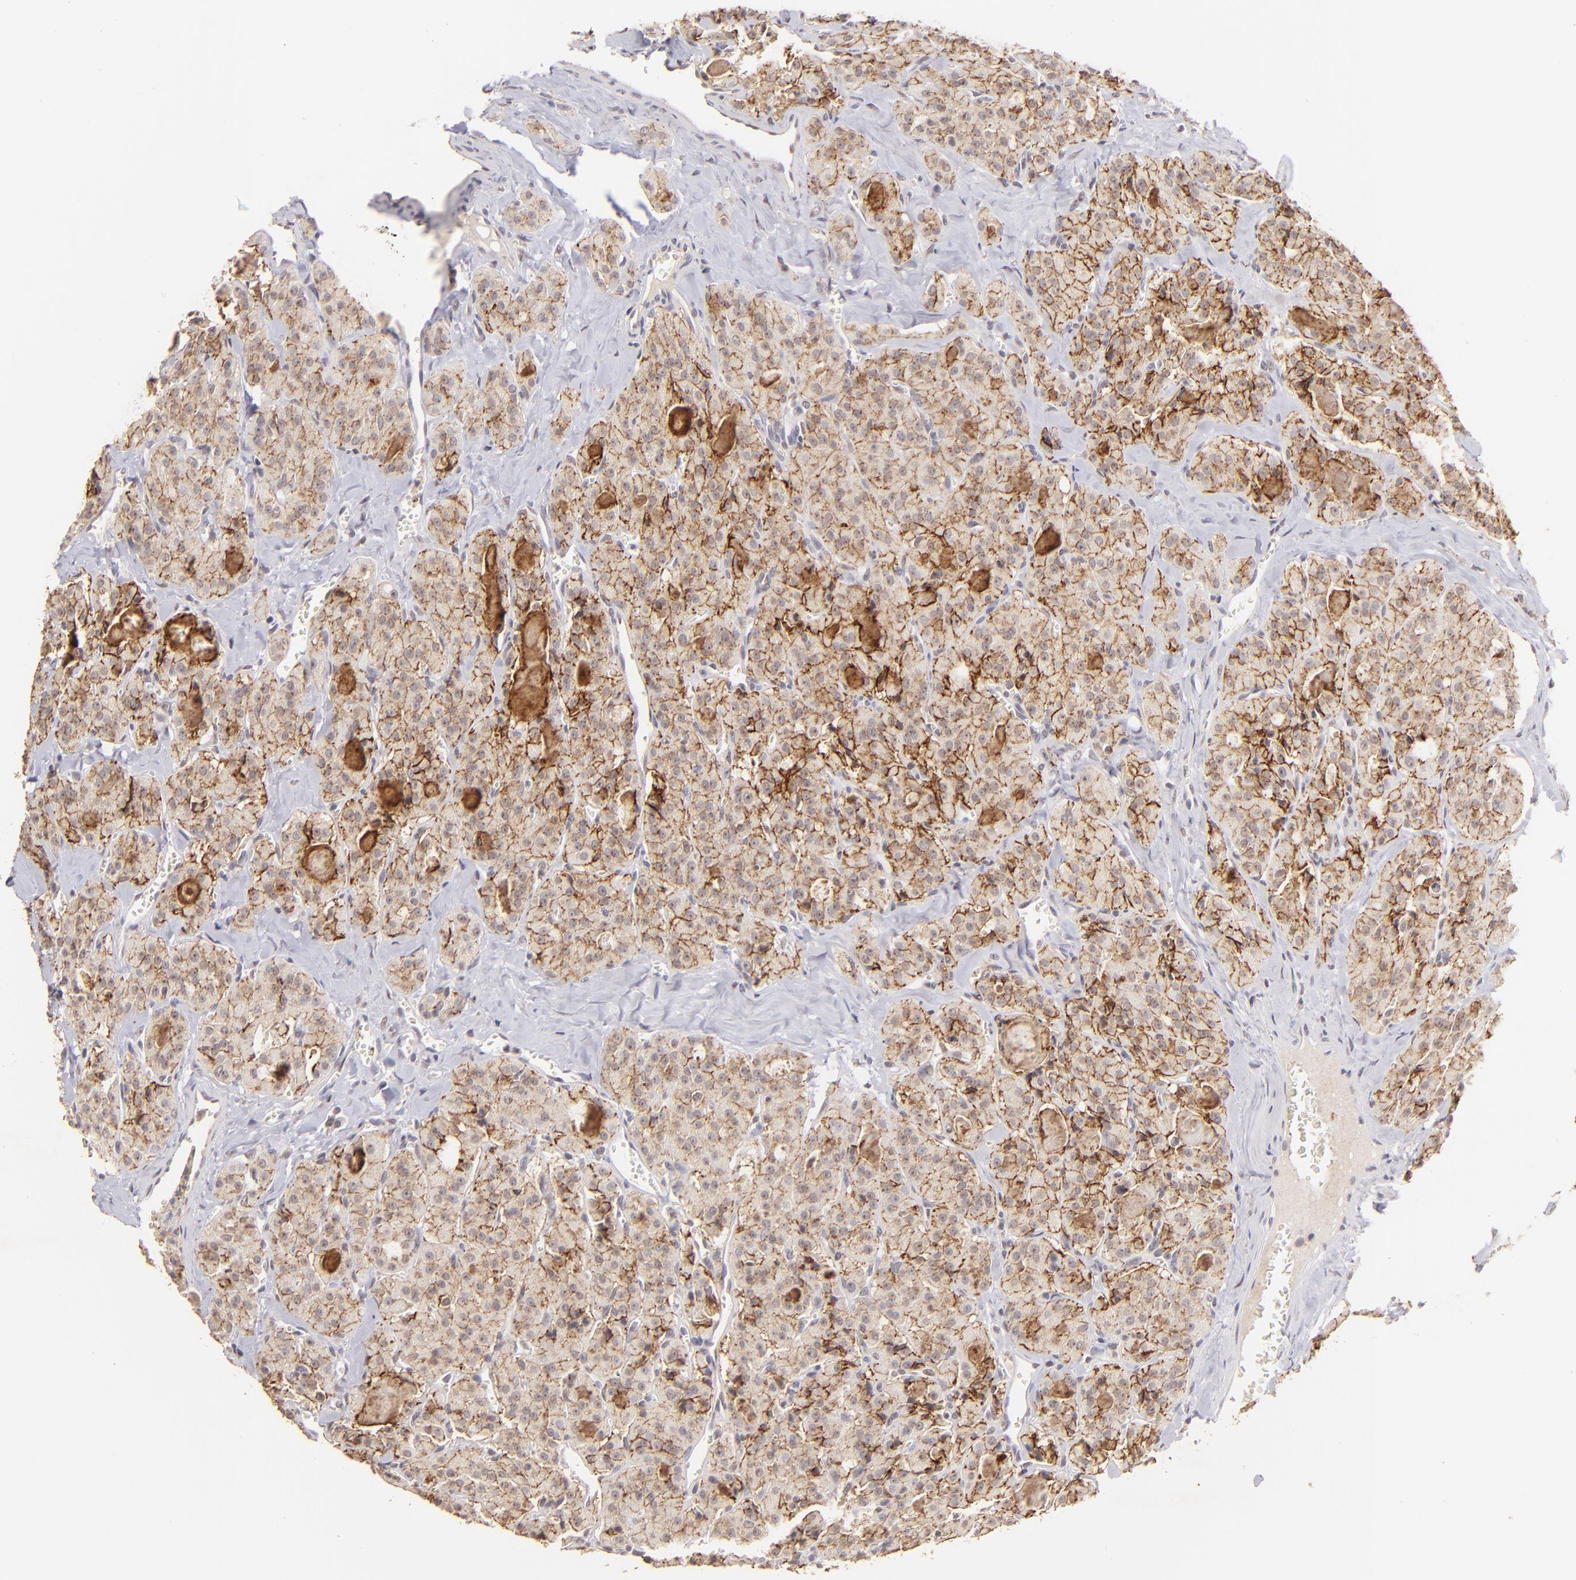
{"staining": {"intensity": "moderate", "quantity": ">75%", "location": "cytoplasmic/membranous"}, "tissue": "thyroid cancer", "cell_type": "Tumor cells", "image_type": "cancer", "snomed": [{"axis": "morphology", "description": "Carcinoma, NOS"}, {"axis": "topography", "description": "Thyroid gland"}], "caption": "Immunohistochemical staining of human thyroid carcinoma demonstrates moderate cytoplasmic/membranous protein expression in approximately >75% of tumor cells.", "gene": "CLDN1", "patient": {"sex": "male", "age": 76}}